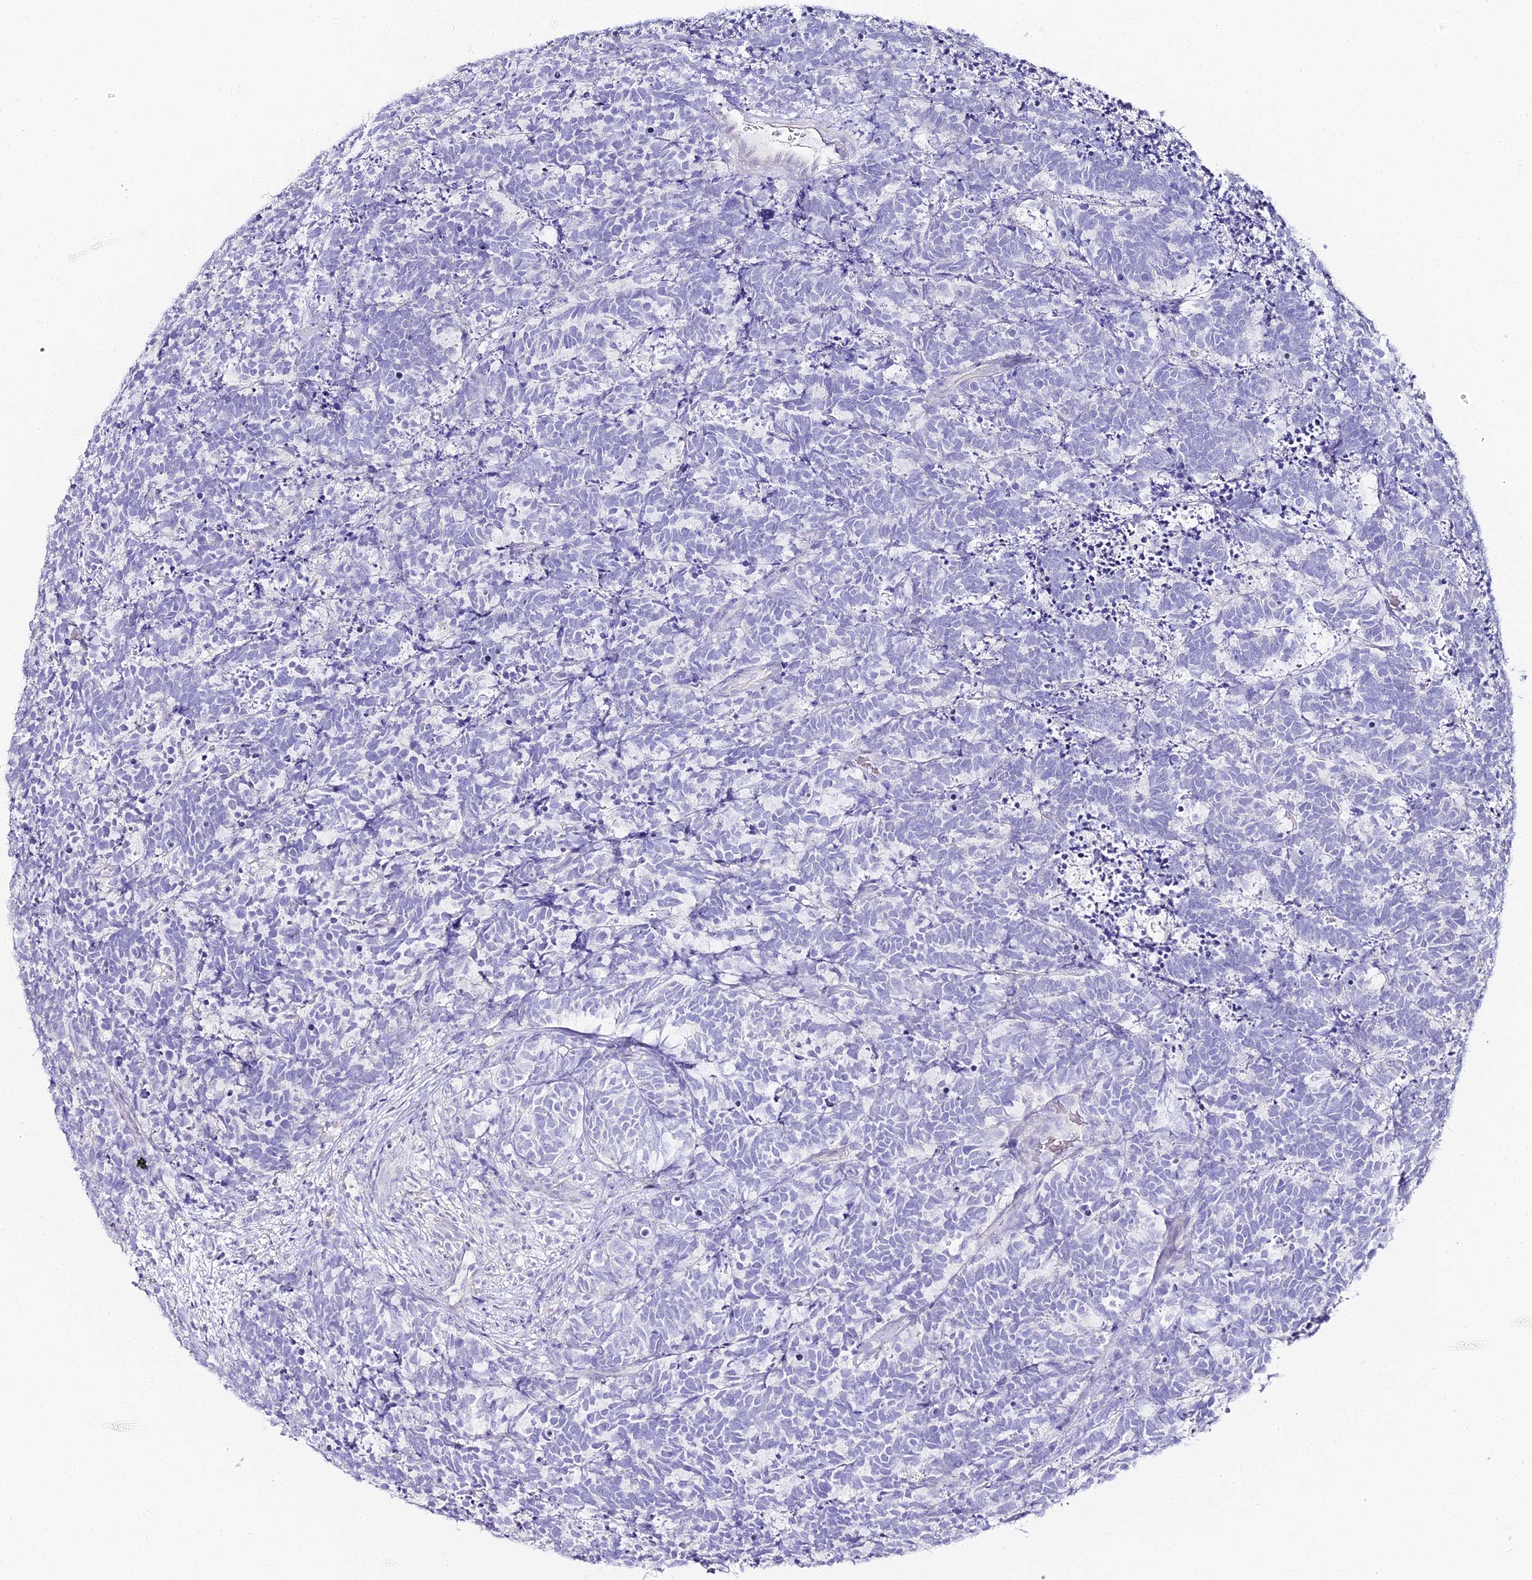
{"staining": {"intensity": "negative", "quantity": "none", "location": "none"}, "tissue": "carcinoid", "cell_type": "Tumor cells", "image_type": "cancer", "snomed": [{"axis": "morphology", "description": "Carcinoma, NOS"}, {"axis": "morphology", "description": "Carcinoid, malignant, NOS"}, {"axis": "topography", "description": "Urinary bladder"}], "caption": "Carcinoma stained for a protein using immunohistochemistry (IHC) displays no positivity tumor cells.", "gene": "ALPG", "patient": {"sex": "male", "age": 57}}